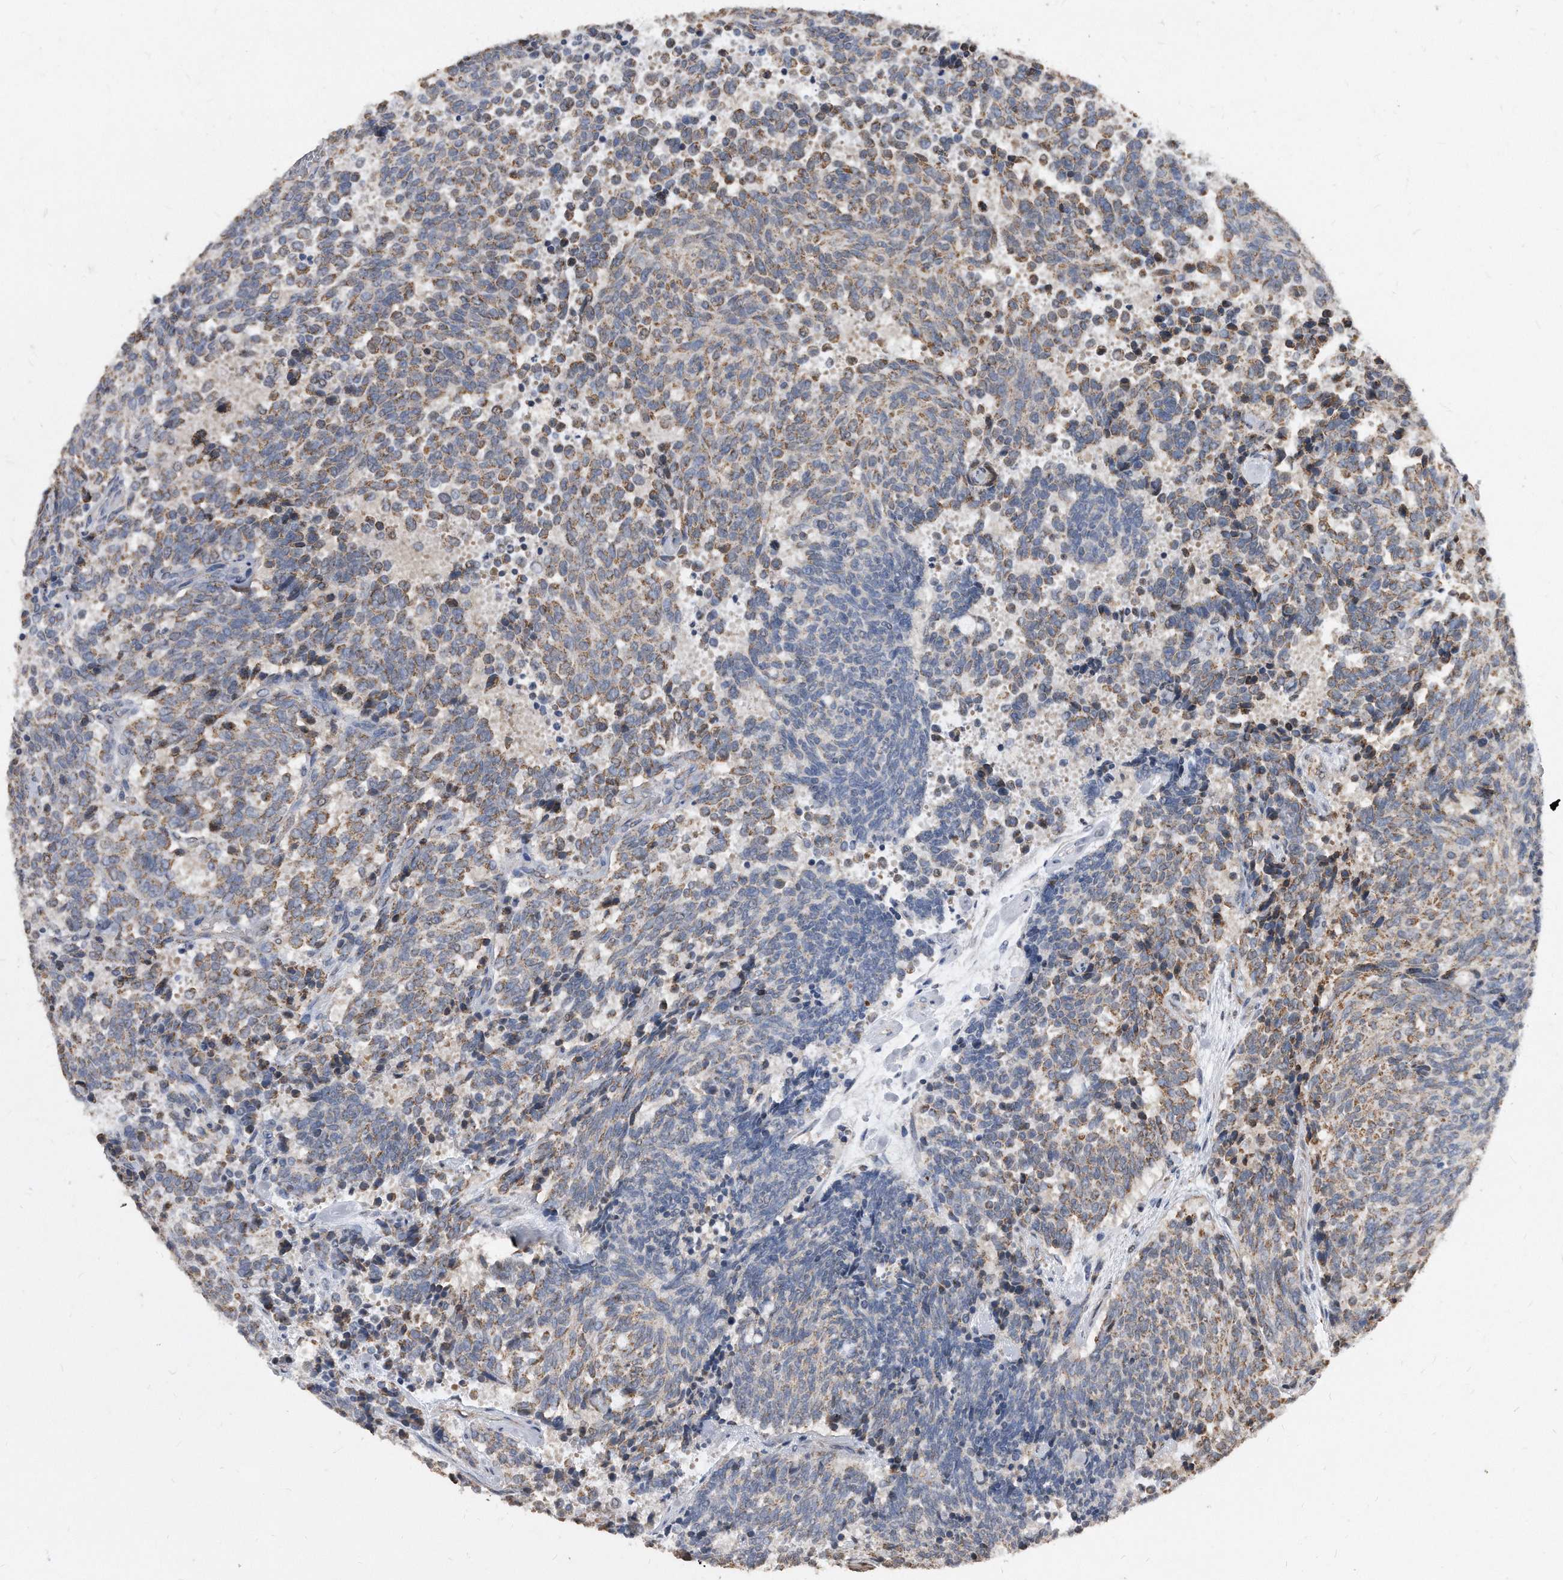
{"staining": {"intensity": "moderate", "quantity": "25%-75%", "location": "cytoplasmic/membranous"}, "tissue": "carcinoid", "cell_type": "Tumor cells", "image_type": "cancer", "snomed": [{"axis": "morphology", "description": "Carcinoid, malignant, NOS"}, {"axis": "topography", "description": "Pancreas"}], "caption": "Carcinoid stained for a protein shows moderate cytoplasmic/membranous positivity in tumor cells.", "gene": "DUSP22", "patient": {"sex": "female", "age": 54}}